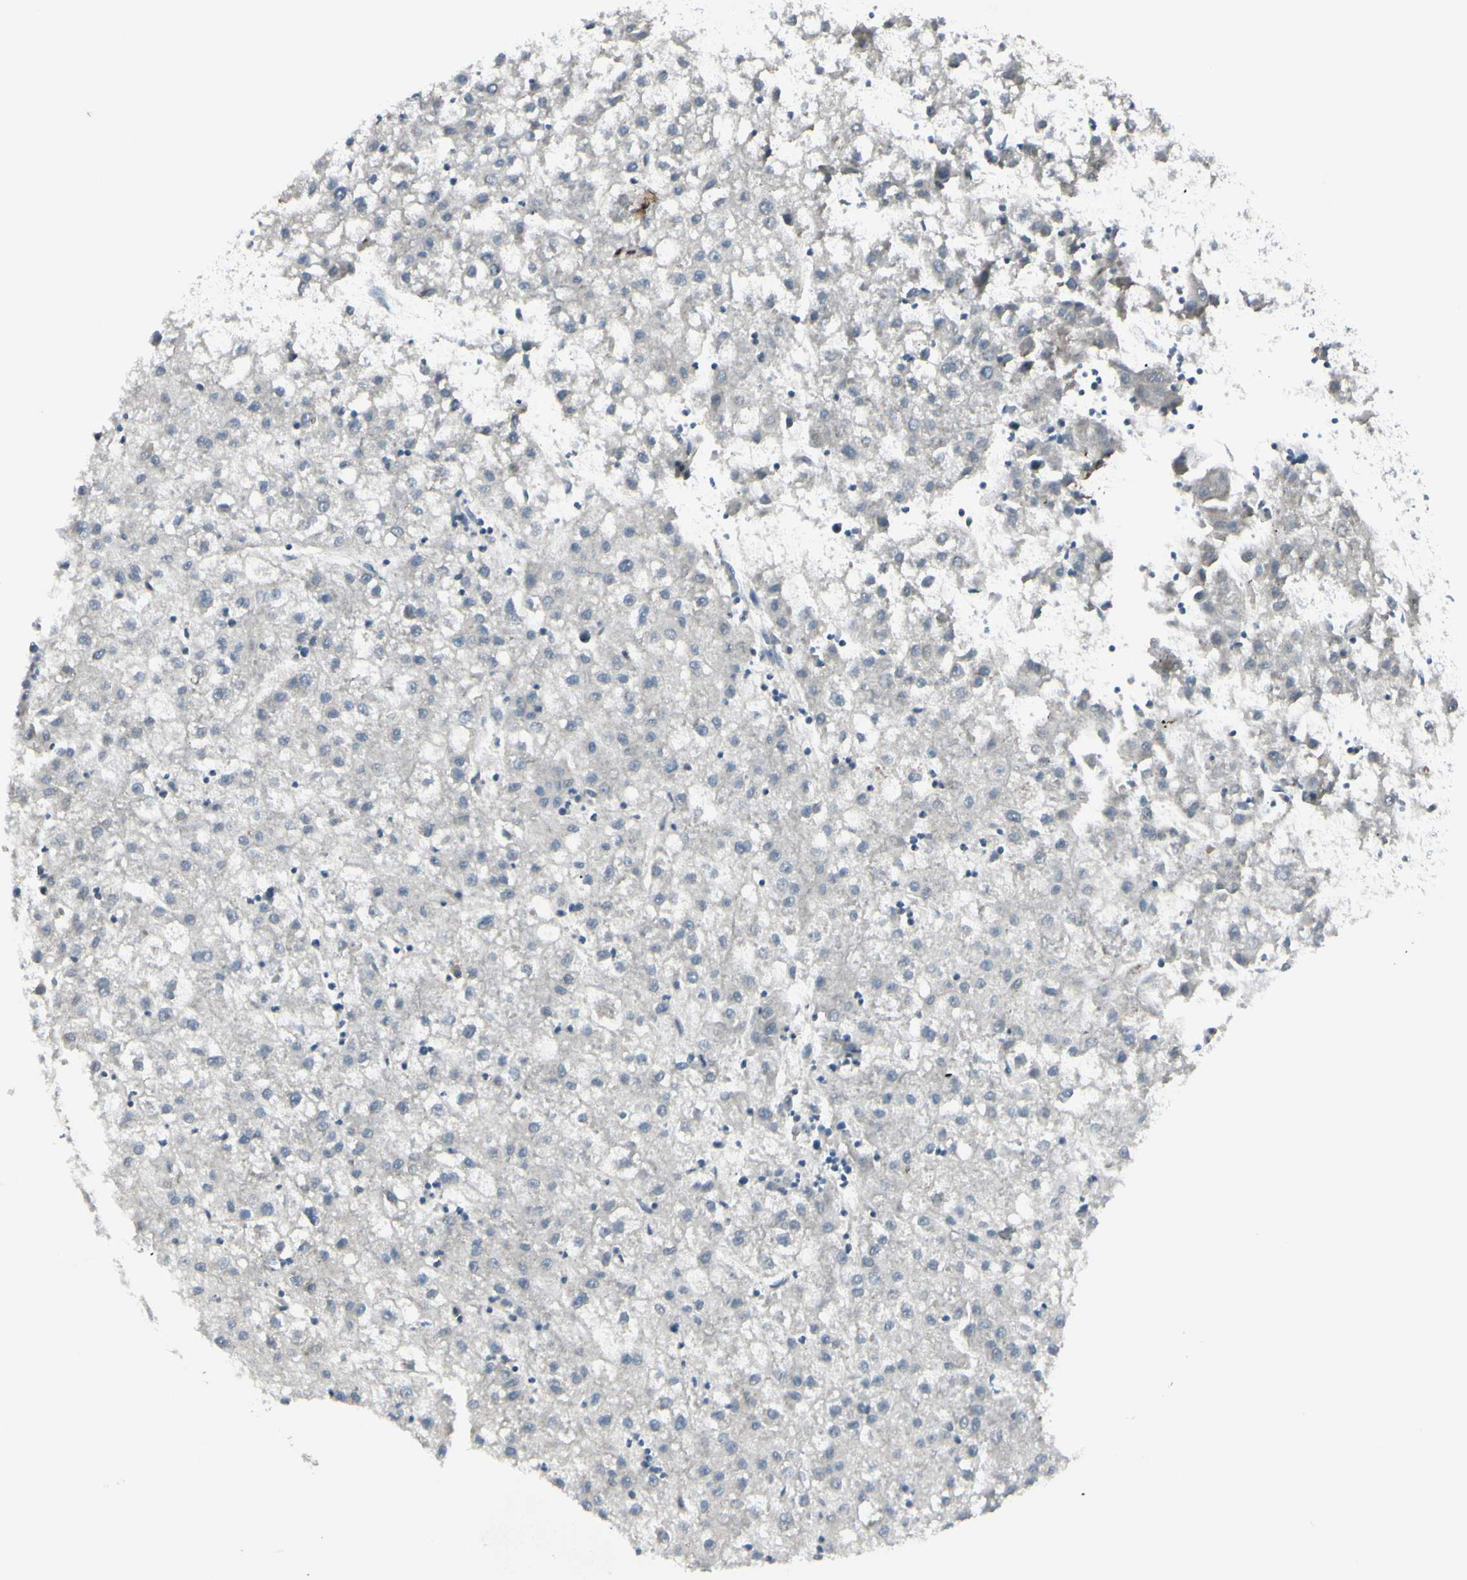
{"staining": {"intensity": "negative", "quantity": "none", "location": "none"}, "tissue": "liver cancer", "cell_type": "Tumor cells", "image_type": "cancer", "snomed": [{"axis": "morphology", "description": "Carcinoma, Hepatocellular, NOS"}, {"axis": "topography", "description": "Liver"}], "caption": "This micrograph is of liver cancer stained with immunohistochemistry (IHC) to label a protein in brown with the nuclei are counter-stained blue. There is no staining in tumor cells.", "gene": "FHL2", "patient": {"sex": "male", "age": 72}}